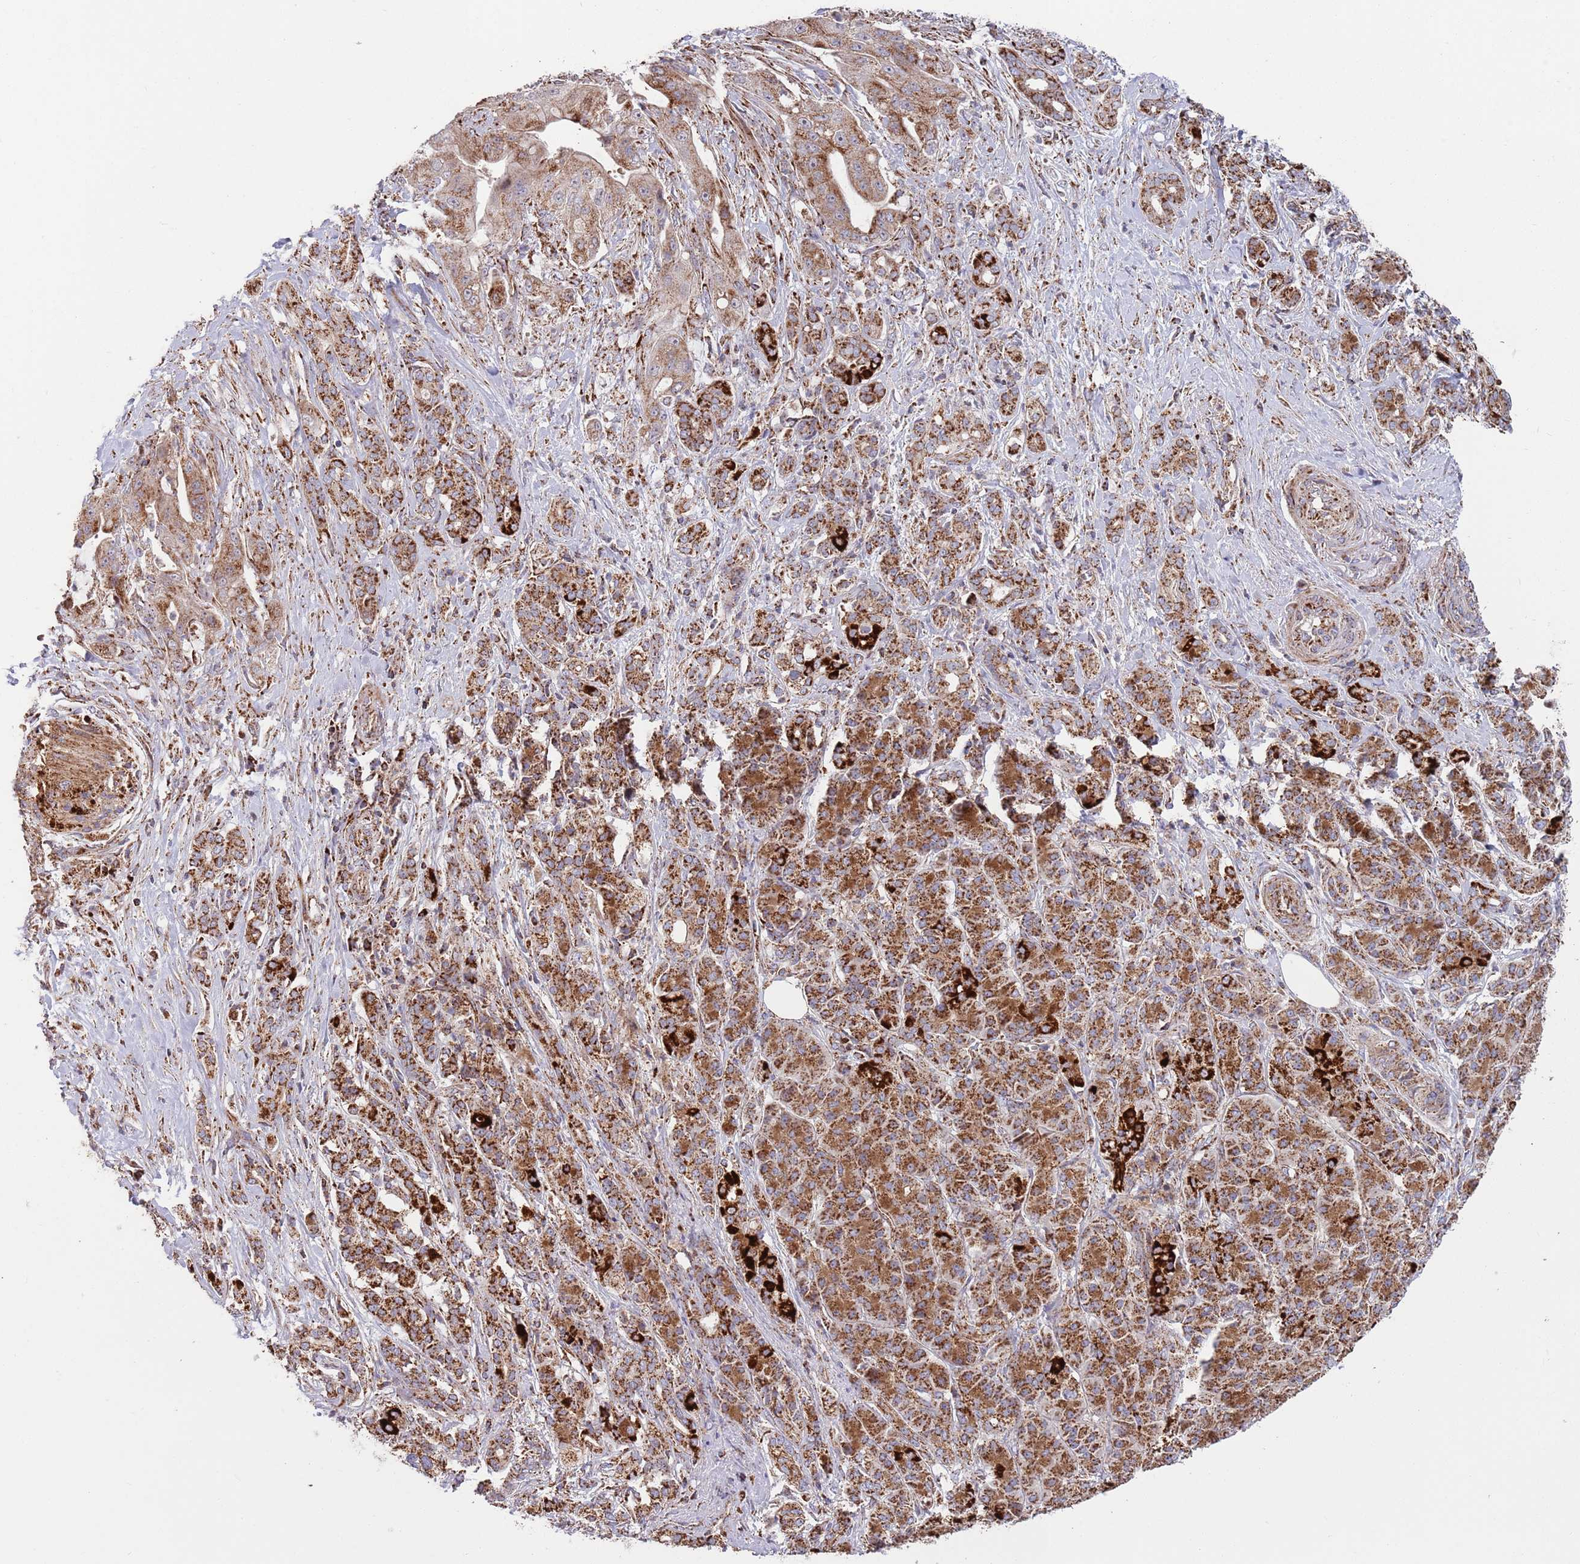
{"staining": {"intensity": "strong", "quantity": ">75%", "location": "cytoplasmic/membranous"}, "tissue": "pancreatic cancer", "cell_type": "Tumor cells", "image_type": "cancer", "snomed": [{"axis": "morphology", "description": "Adenocarcinoma, NOS"}, {"axis": "topography", "description": "Pancreas"}], "caption": "Immunohistochemistry image of human pancreatic cancer stained for a protein (brown), which demonstrates high levels of strong cytoplasmic/membranous expression in about >75% of tumor cells.", "gene": "ATP5PD", "patient": {"sex": "male", "age": 57}}